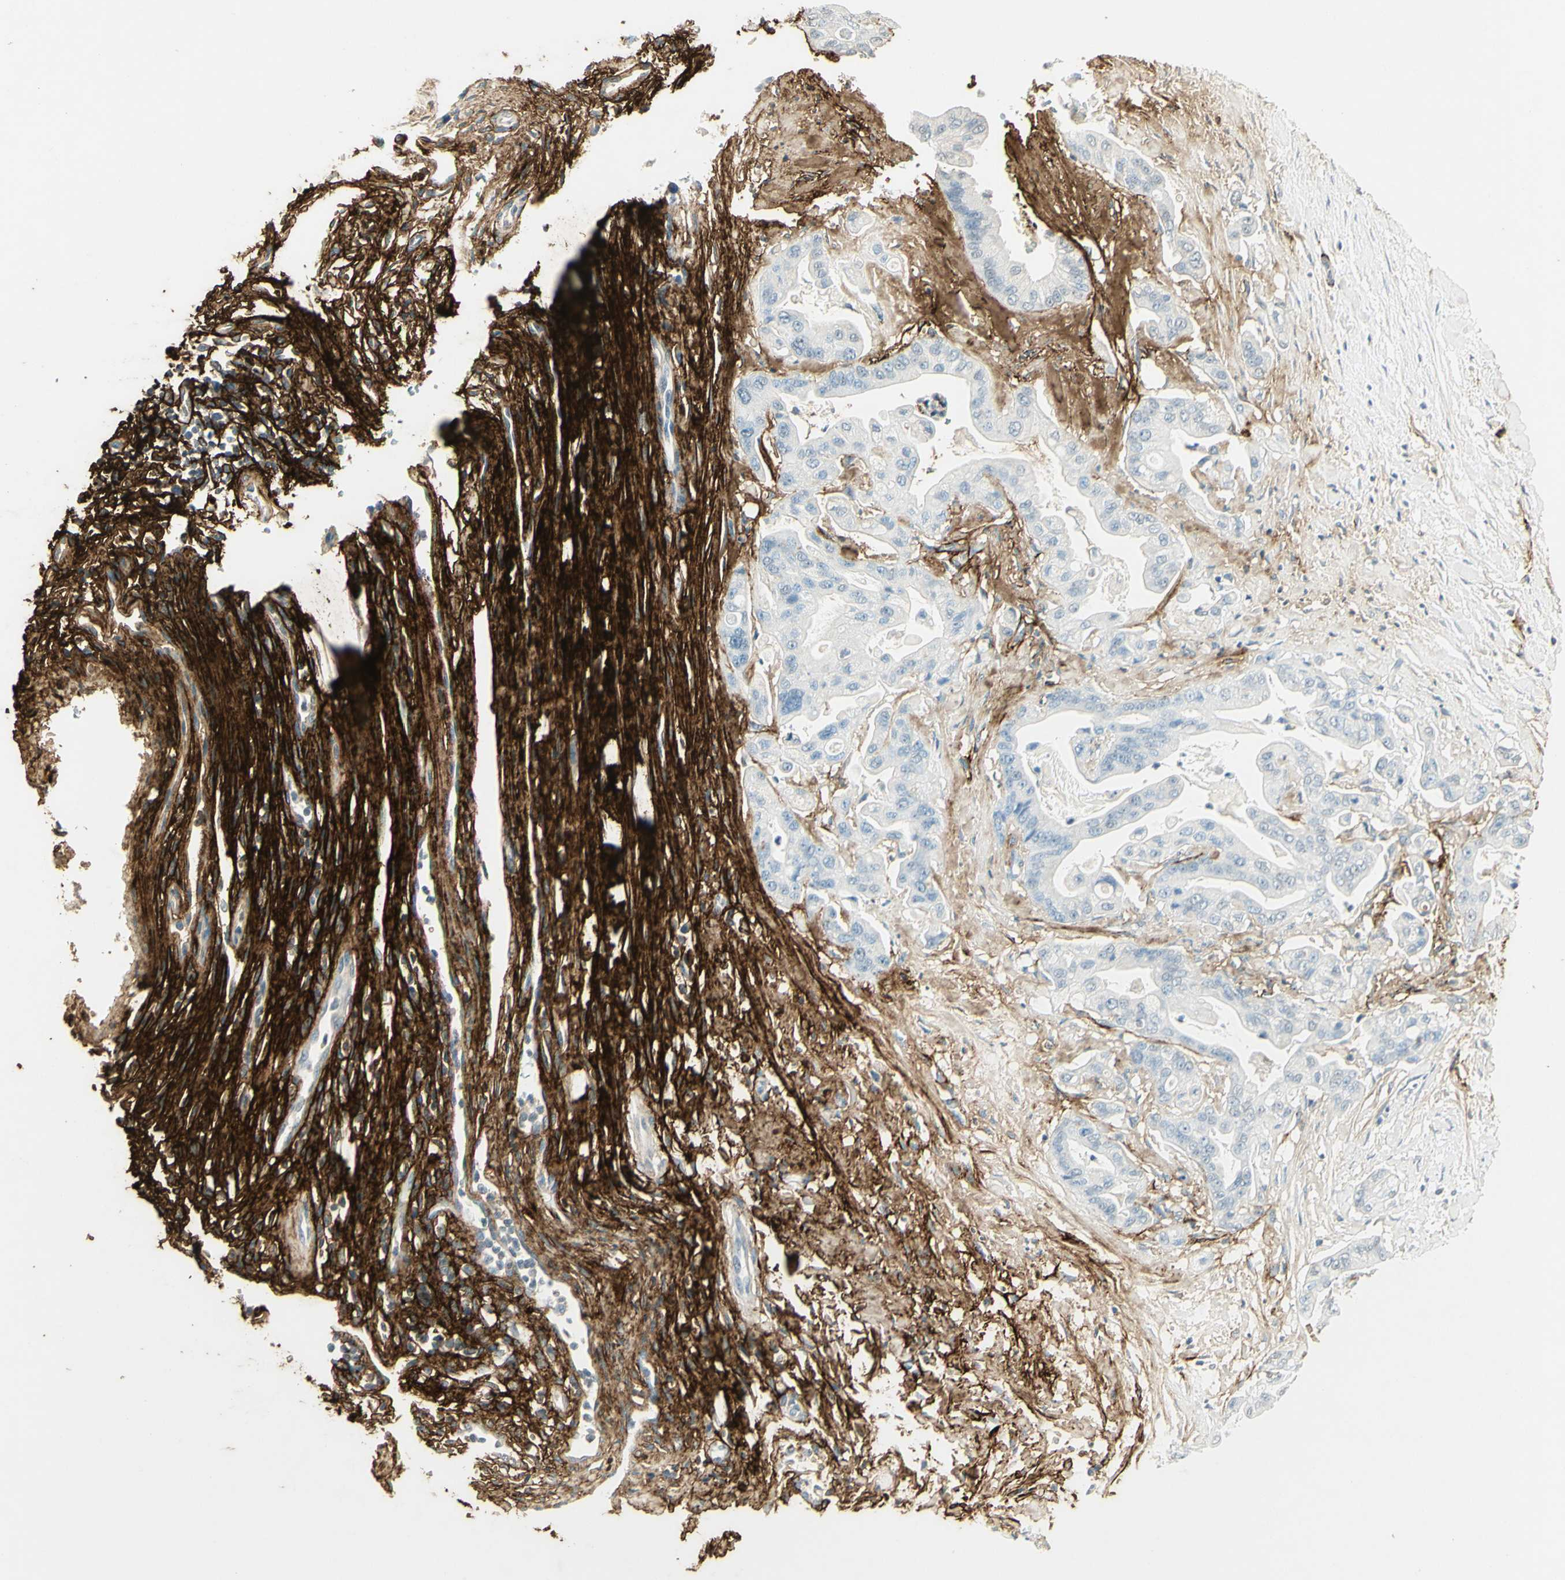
{"staining": {"intensity": "negative", "quantity": "none", "location": "none"}, "tissue": "pancreatic cancer", "cell_type": "Tumor cells", "image_type": "cancer", "snomed": [{"axis": "morphology", "description": "Adenocarcinoma, NOS"}, {"axis": "topography", "description": "Pancreas"}], "caption": "Immunohistochemical staining of human pancreatic adenocarcinoma demonstrates no significant expression in tumor cells. (DAB (3,3'-diaminobenzidine) IHC visualized using brightfield microscopy, high magnification).", "gene": "TNN", "patient": {"sex": "female", "age": 75}}